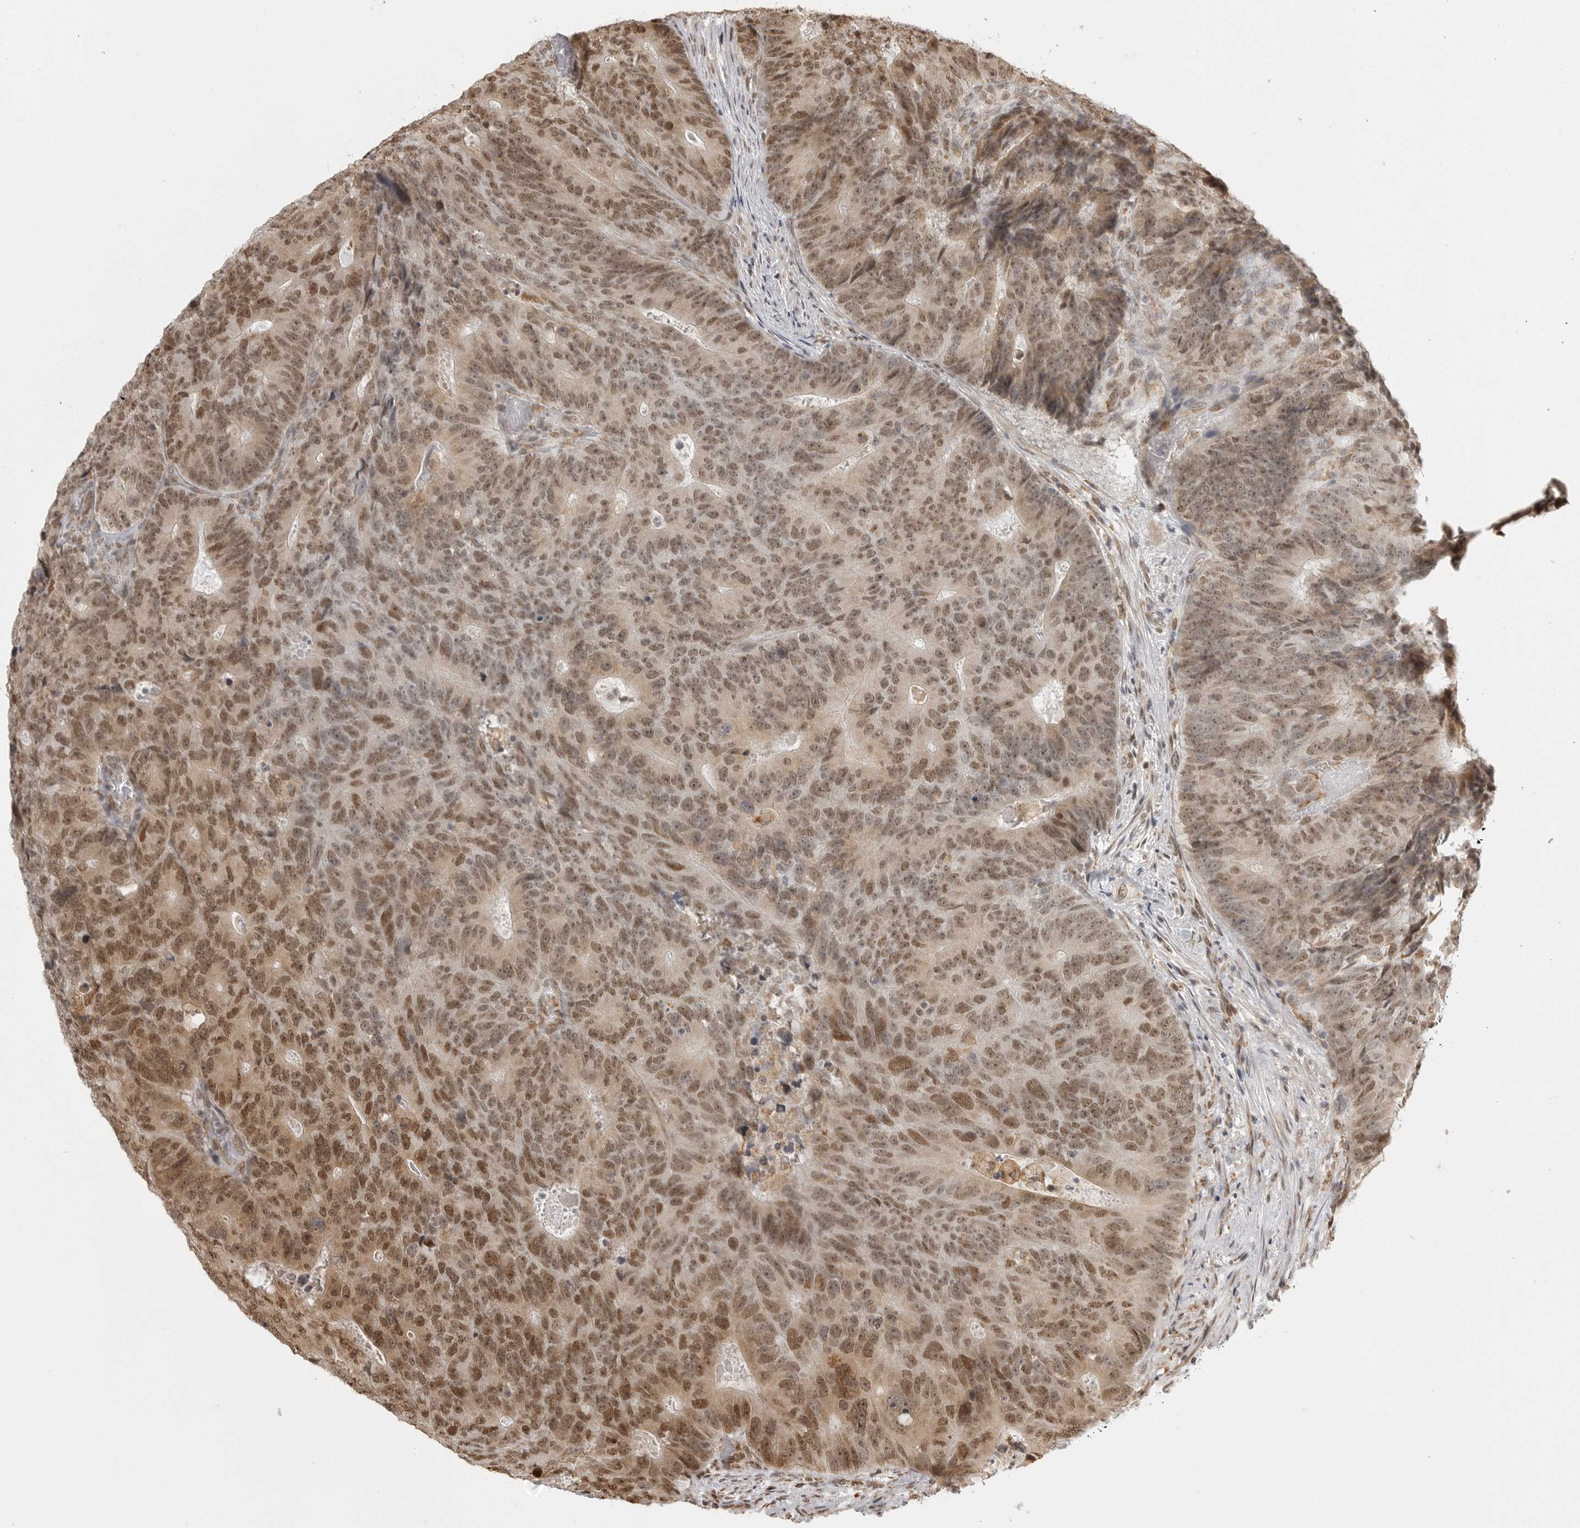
{"staining": {"intensity": "moderate", "quantity": ">75%", "location": "nuclear"}, "tissue": "colorectal cancer", "cell_type": "Tumor cells", "image_type": "cancer", "snomed": [{"axis": "morphology", "description": "Adenocarcinoma, NOS"}, {"axis": "topography", "description": "Colon"}], "caption": "Immunohistochemistry (IHC) photomicrograph of adenocarcinoma (colorectal) stained for a protein (brown), which shows medium levels of moderate nuclear staining in about >75% of tumor cells.", "gene": "ISG20L2", "patient": {"sex": "male", "age": 87}}